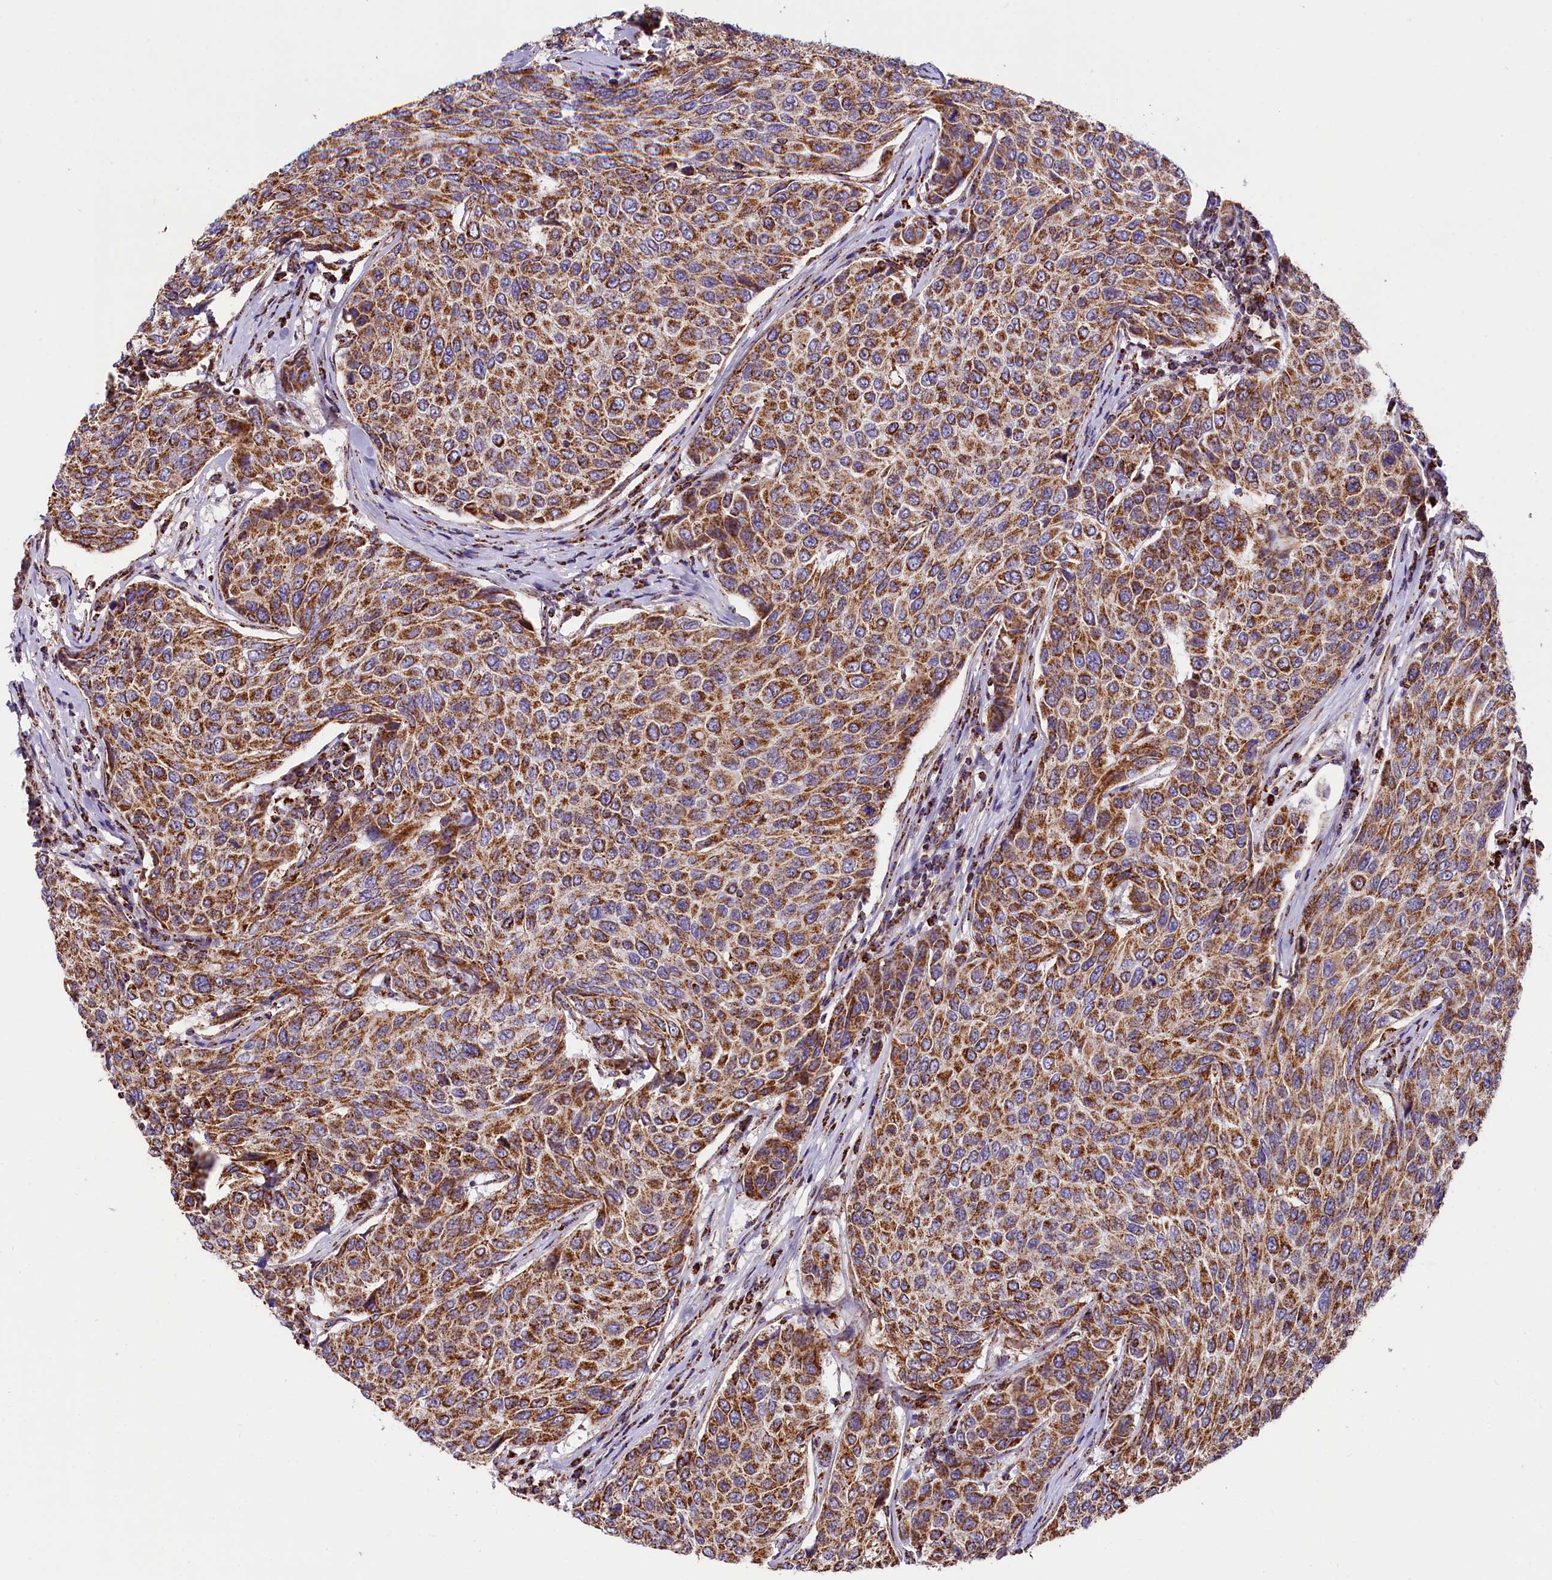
{"staining": {"intensity": "strong", "quantity": ">75%", "location": "cytoplasmic/membranous"}, "tissue": "breast cancer", "cell_type": "Tumor cells", "image_type": "cancer", "snomed": [{"axis": "morphology", "description": "Duct carcinoma"}, {"axis": "topography", "description": "Breast"}], "caption": "Breast cancer (invasive ductal carcinoma) stained with a brown dye shows strong cytoplasmic/membranous positive positivity in approximately >75% of tumor cells.", "gene": "NDUFA8", "patient": {"sex": "female", "age": 55}}